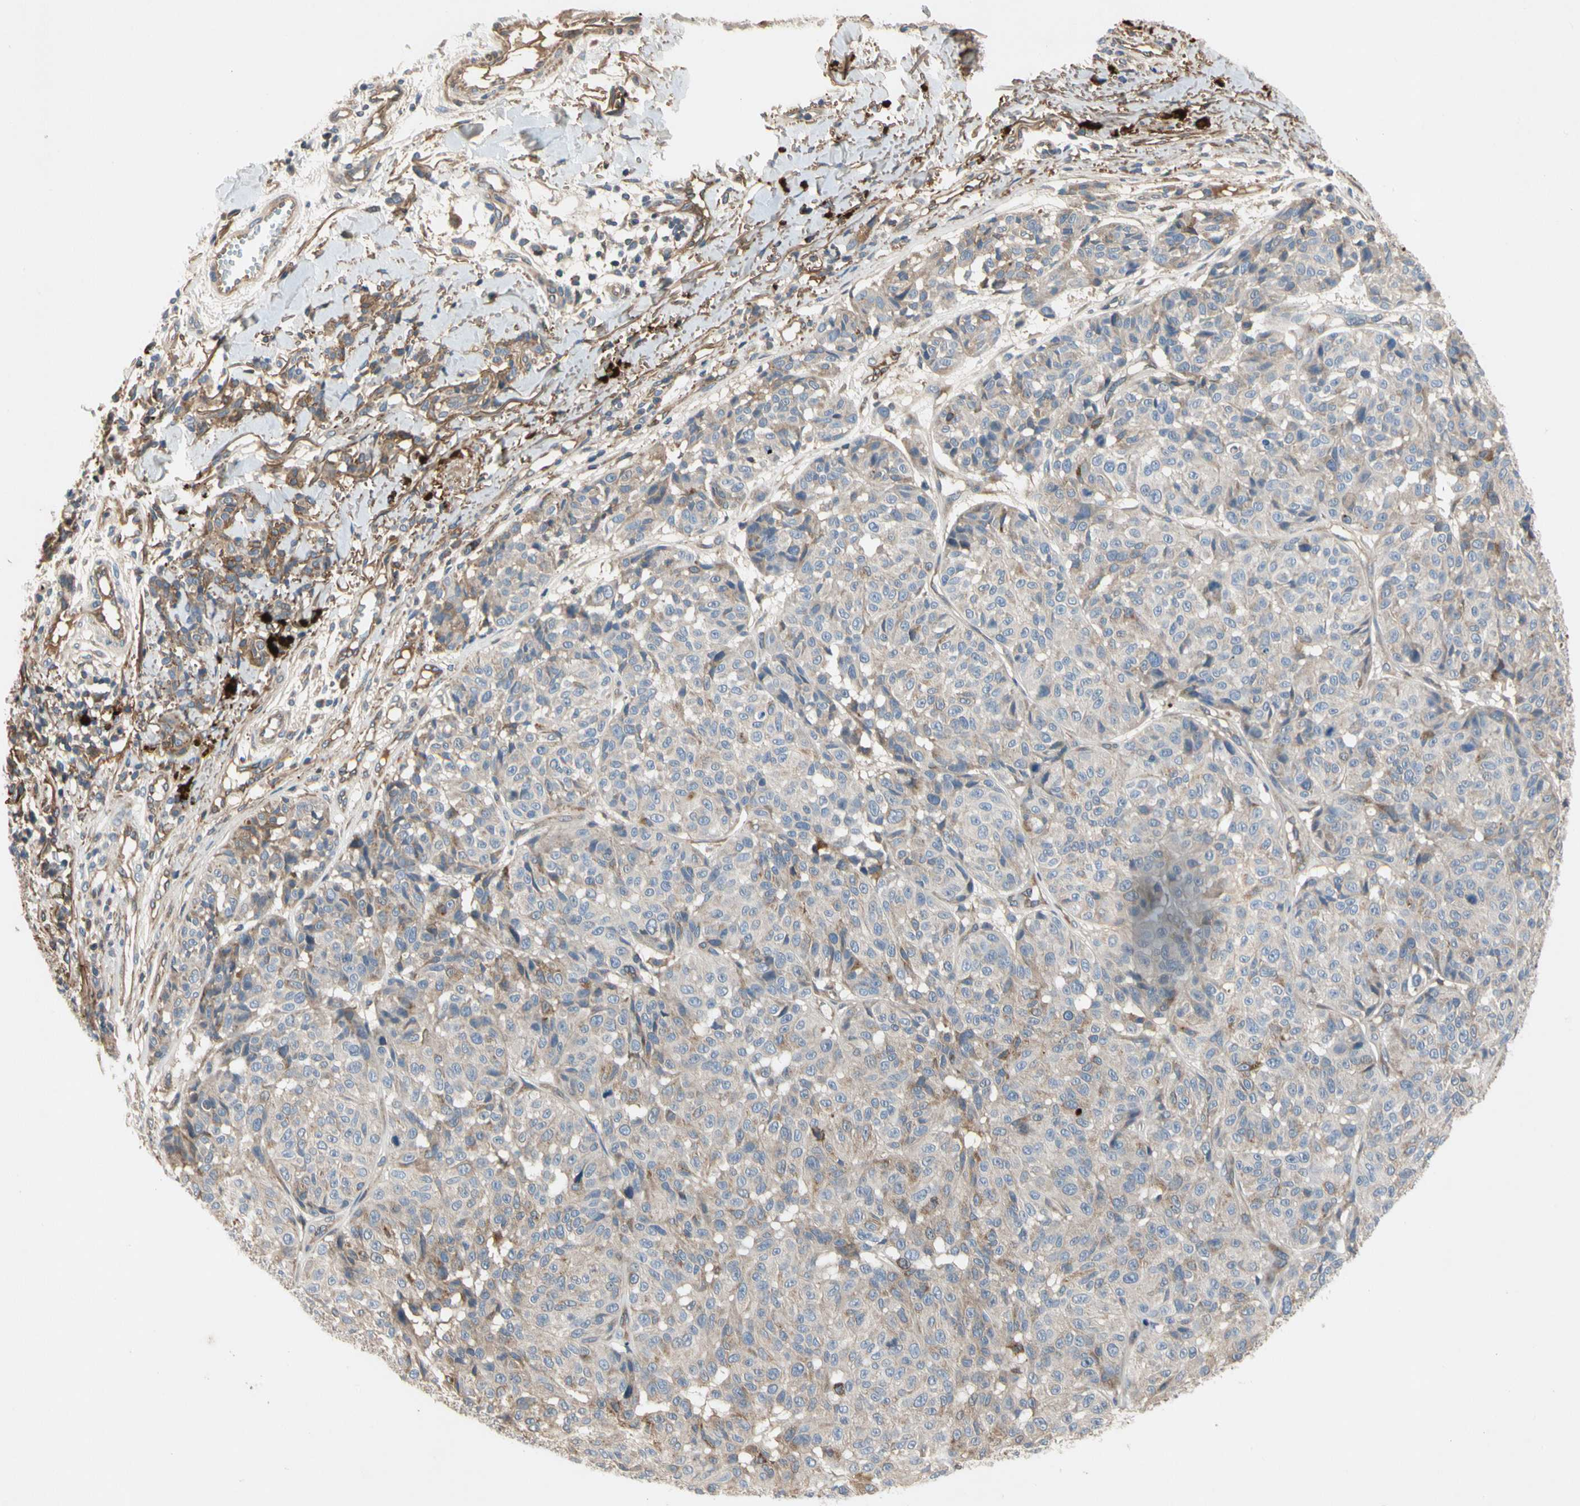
{"staining": {"intensity": "weak", "quantity": "<25%", "location": "cytoplasmic/membranous"}, "tissue": "melanoma", "cell_type": "Tumor cells", "image_type": "cancer", "snomed": [{"axis": "morphology", "description": "Malignant melanoma, NOS"}, {"axis": "topography", "description": "Skin"}], "caption": "IHC micrograph of neoplastic tissue: malignant melanoma stained with DAB (3,3'-diaminobenzidine) reveals no significant protein expression in tumor cells.", "gene": "CRTAC1", "patient": {"sex": "female", "age": 46}}